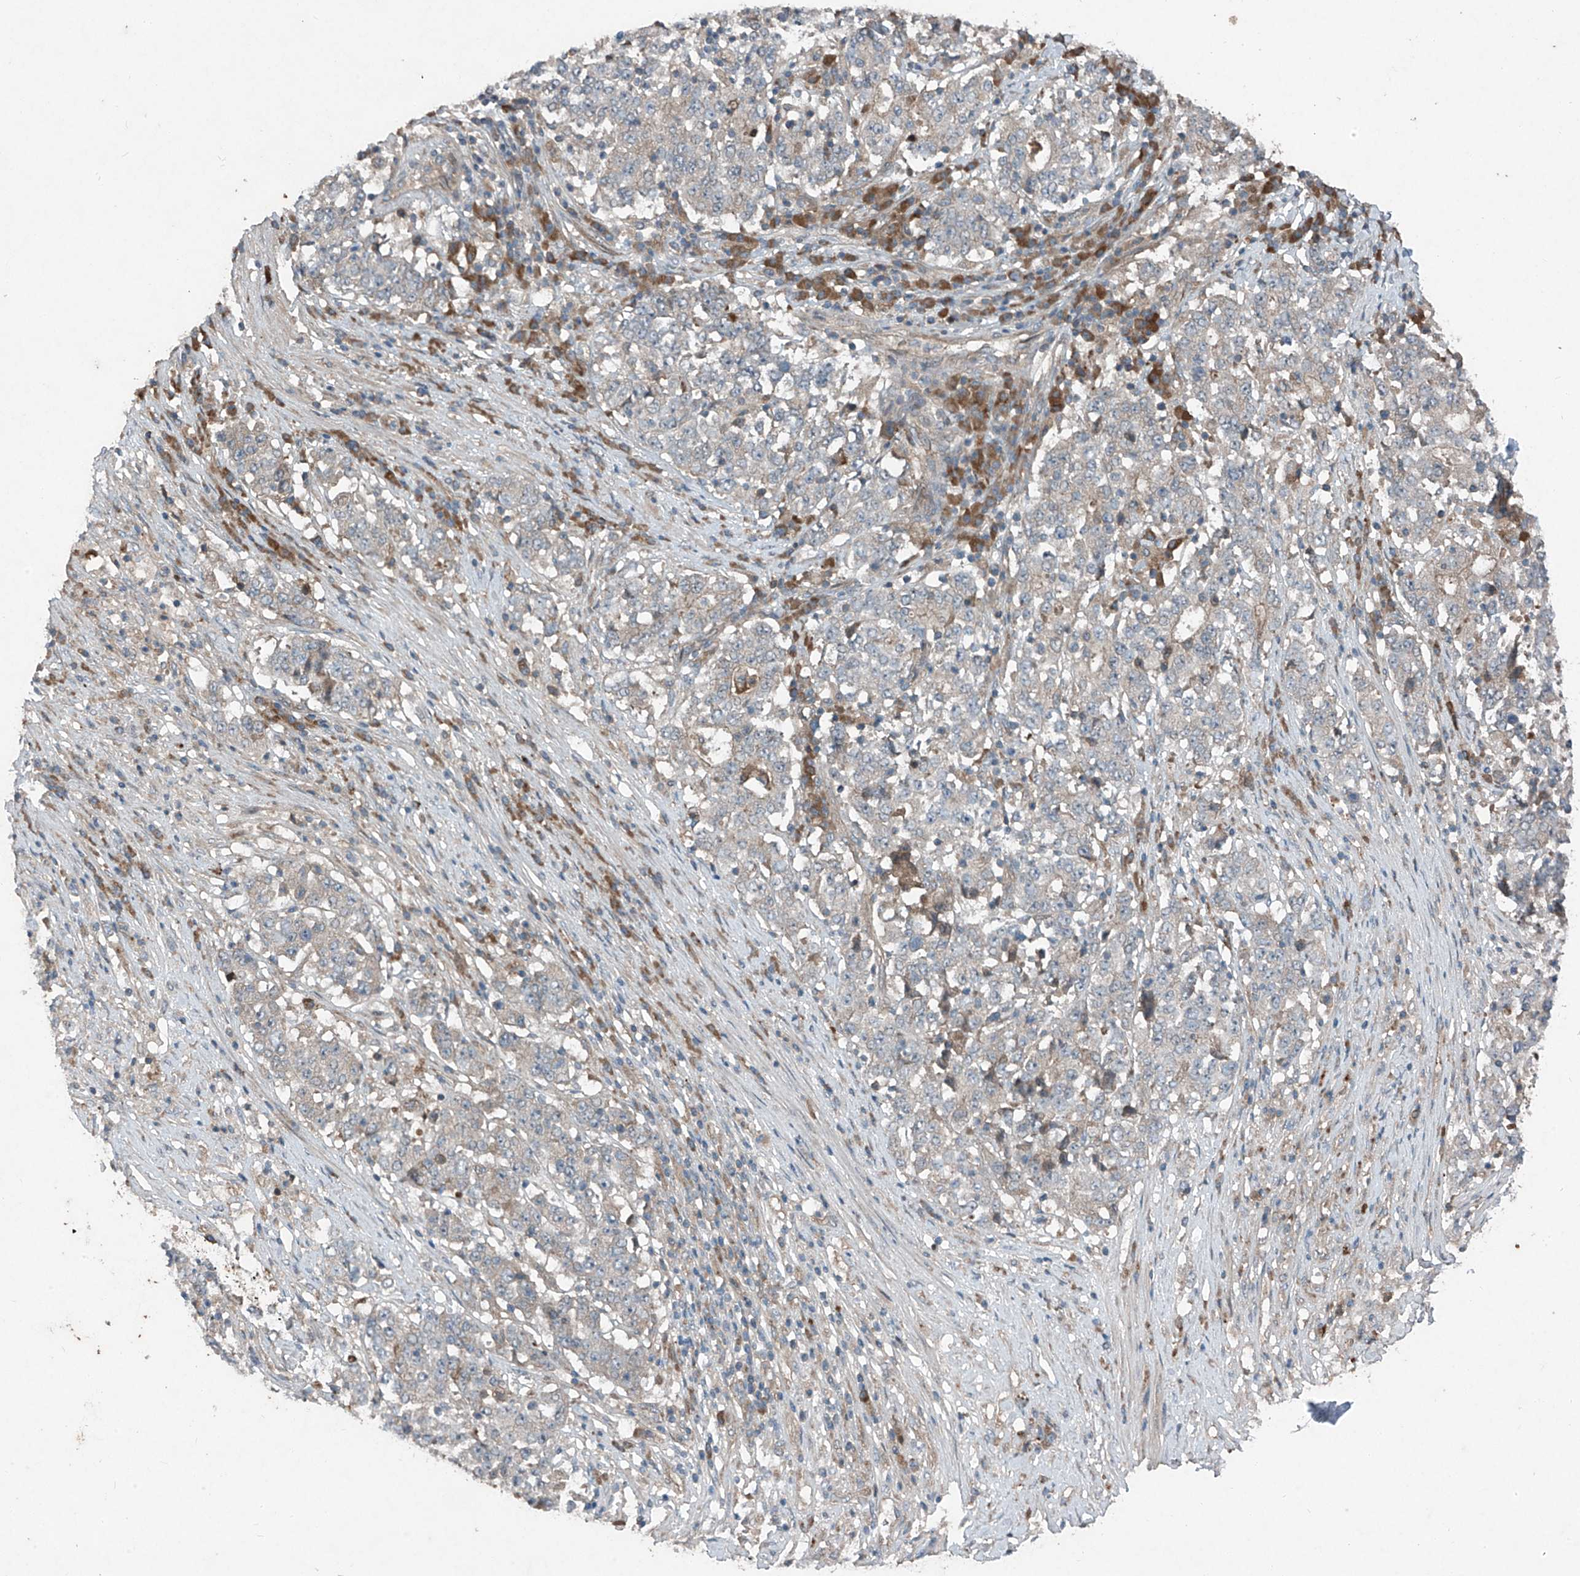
{"staining": {"intensity": "negative", "quantity": "none", "location": "none"}, "tissue": "stomach cancer", "cell_type": "Tumor cells", "image_type": "cancer", "snomed": [{"axis": "morphology", "description": "Adenocarcinoma, NOS"}, {"axis": "topography", "description": "Stomach"}], "caption": "IHC image of neoplastic tissue: adenocarcinoma (stomach) stained with DAB (3,3'-diaminobenzidine) shows no significant protein expression in tumor cells.", "gene": "FOXRED2", "patient": {"sex": "male", "age": 59}}